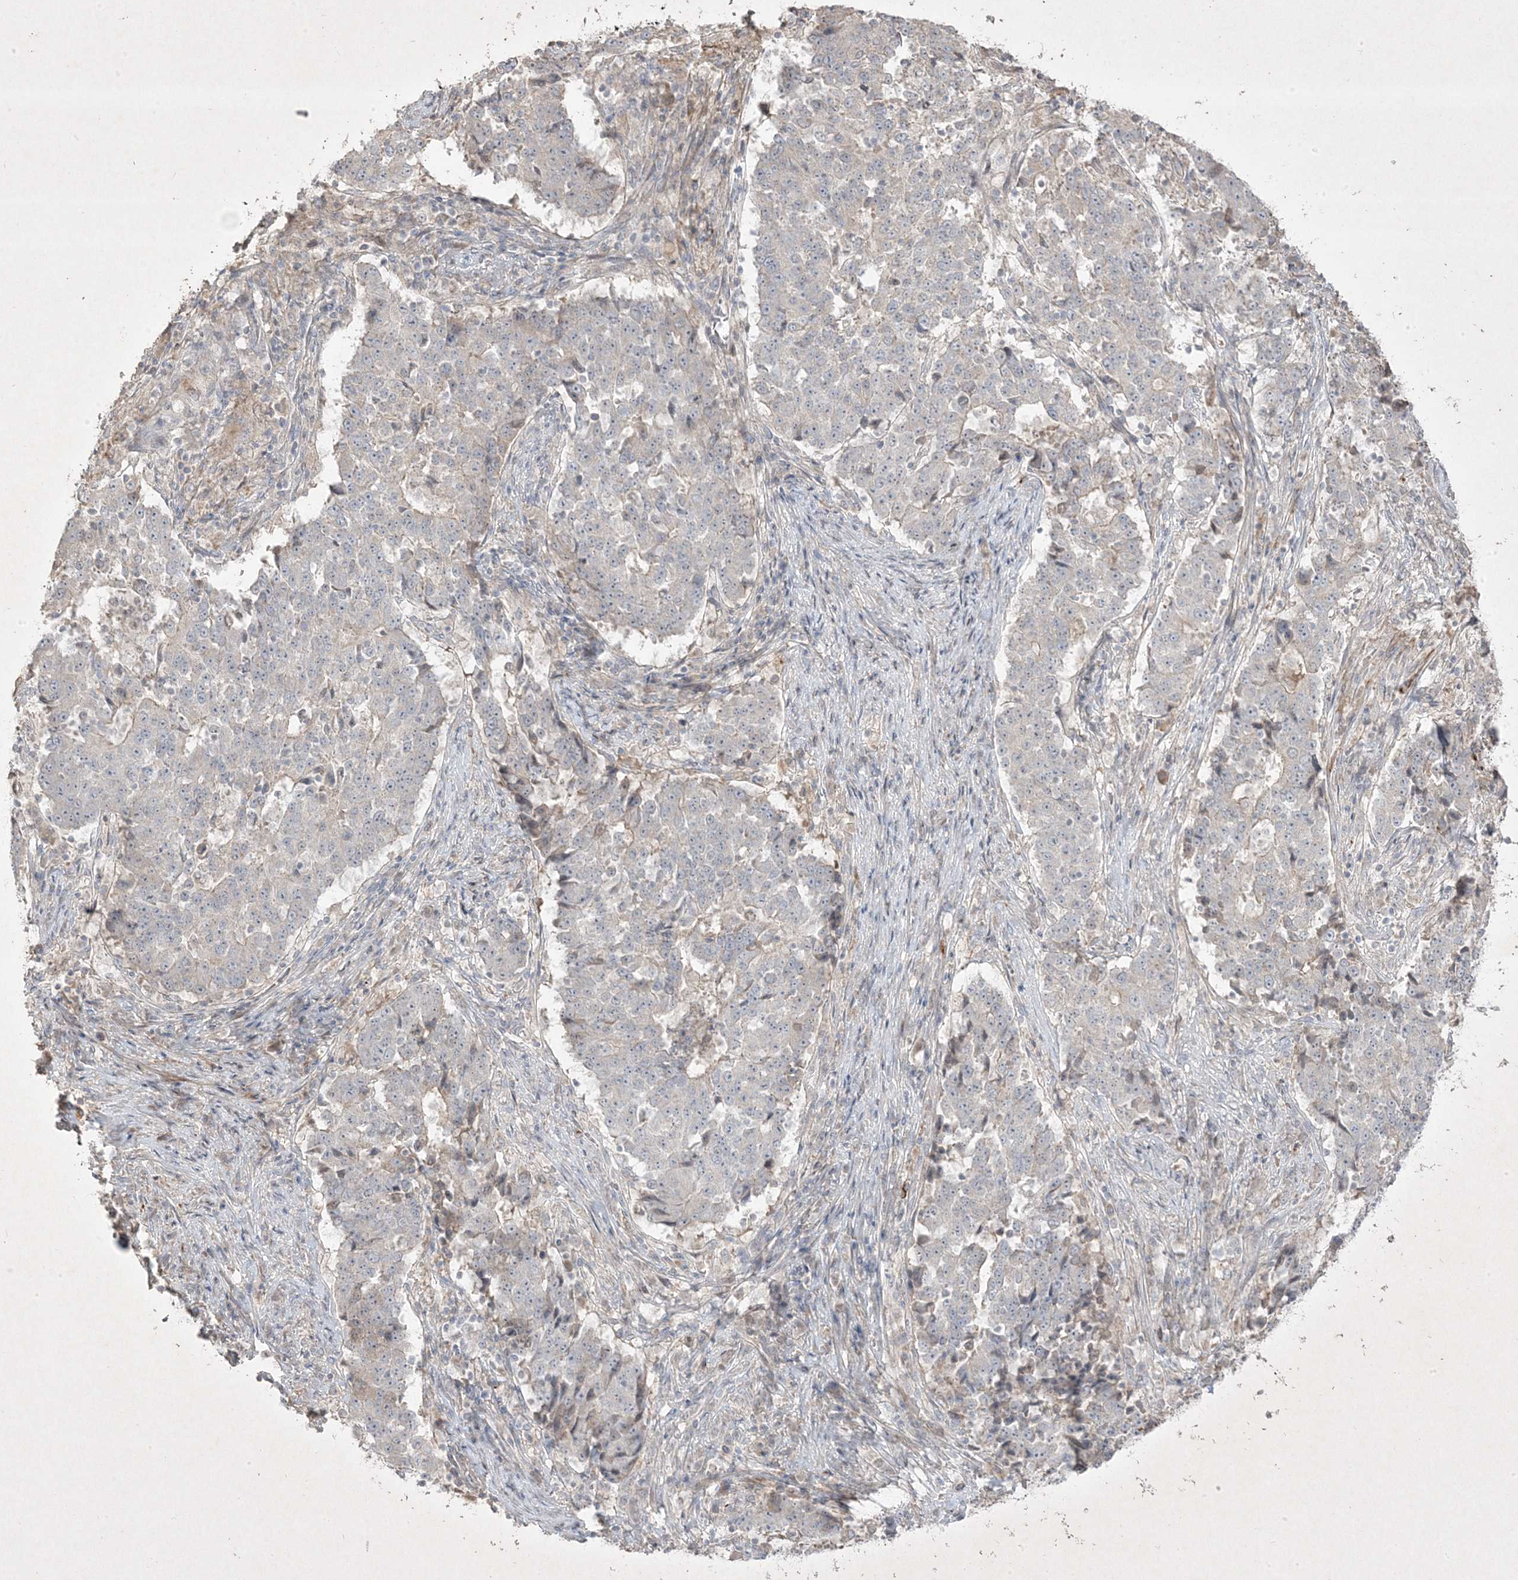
{"staining": {"intensity": "negative", "quantity": "none", "location": "none"}, "tissue": "stomach cancer", "cell_type": "Tumor cells", "image_type": "cancer", "snomed": [{"axis": "morphology", "description": "Adenocarcinoma, NOS"}, {"axis": "topography", "description": "Stomach"}], "caption": "IHC image of neoplastic tissue: human stomach adenocarcinoma stained with DAB displays no significant protein expression in tumor cells.", "gene": "RGL4", "patient": {"sex": "male", "age": 59}}